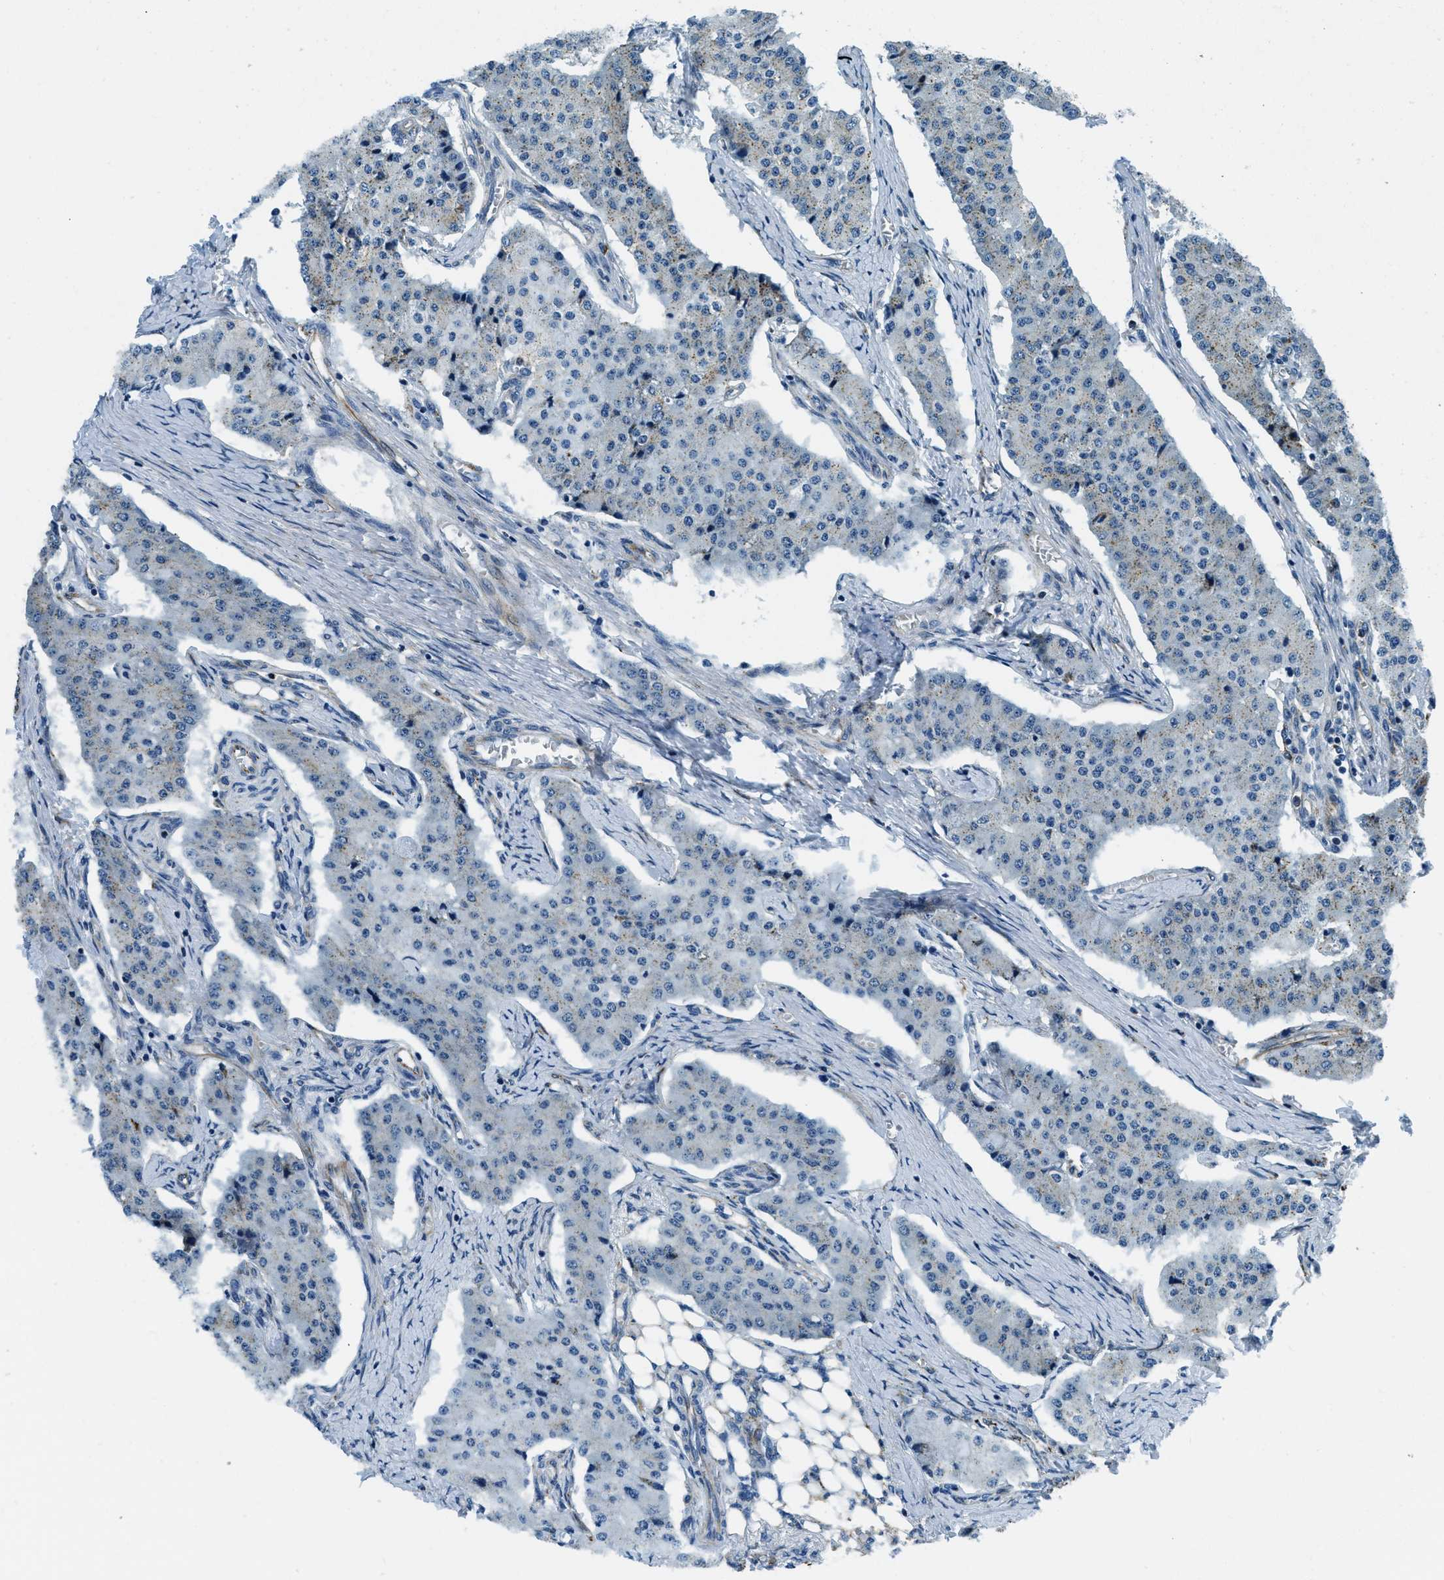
{"staining": {"intensity": "weak", "quantity": "<25%", "location": "cytoplasmic/membranous"}, "tissue": "carcinoid", "cell_type": "Tumor cells", "image_type": "cancer", "snomed": [{"axis": "morphology", "description": "Carcinoid, malignant, NOS"}, {"axis": "topography", "description": "Colon"}], "caption": "Immunohistochemical staining of malignant carcinoid demonstrates no significant staining in tumor cells. Brightfield microscopy of immunohistochemistry stained with DAB (brown) and hematoxylin (blue), captured at high magnification.", "gene": "GNS", "patient": {"sex": "female", "age": 52}}